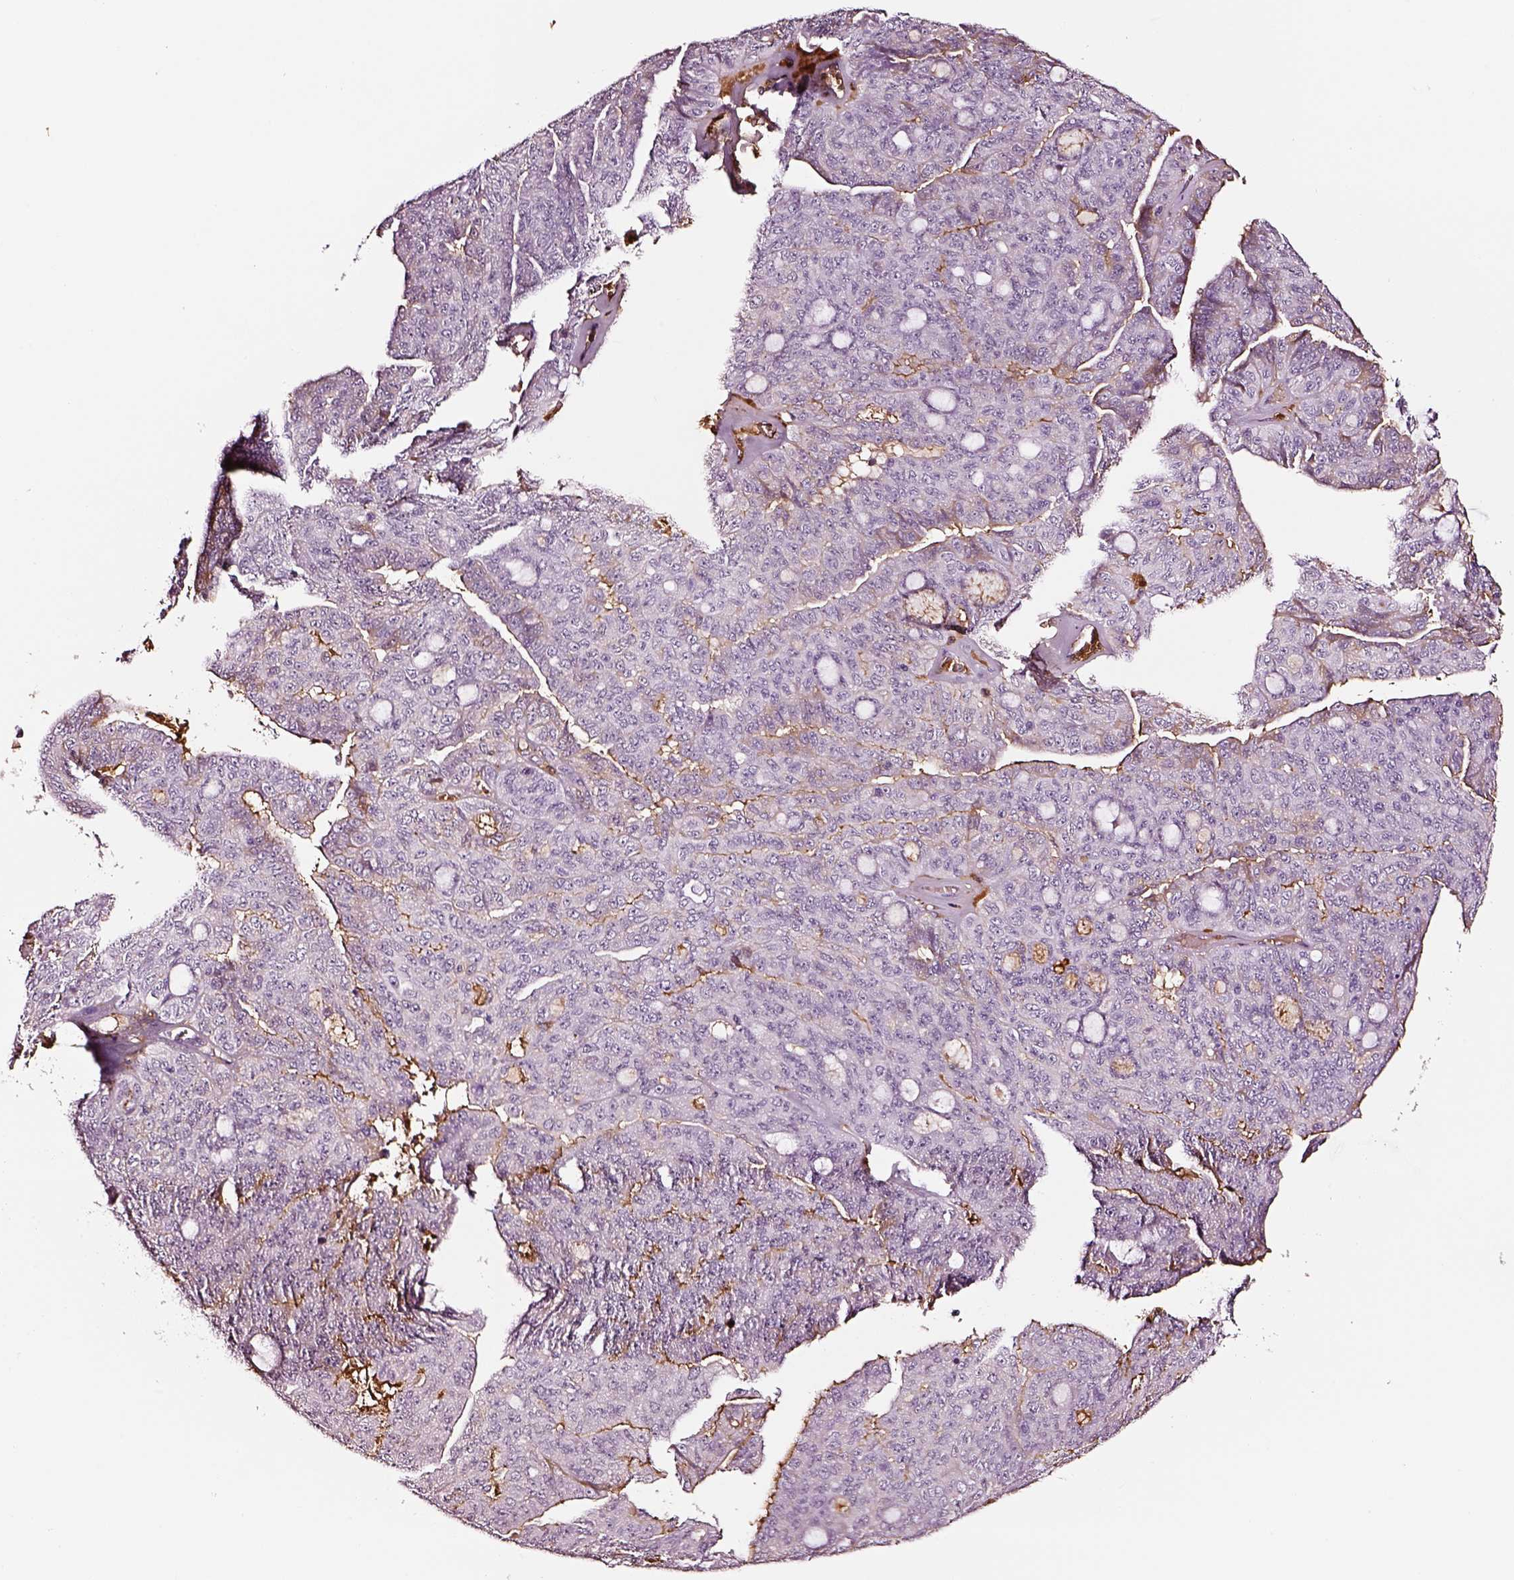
{"staining": {"intensity": "negative", "quantity": "none", "location": "none"}, "tissue": "ovarian cancer", "cell_type": "Tumor cells", "image_type": "cancer", "snomed": [{"axis": "morphology", "description": "Cystadenocarcinoma, serous, NOS"}, {"axis": "topography", "description": "Ovary"}], "caption": "IHC micrograph of human serous cystadenocarcinoma (ovarian) stained for a protein (brown), which displays no expression in tumor cells.", "gene": "TF", "patient": {"sex": "female", "age": 71}}